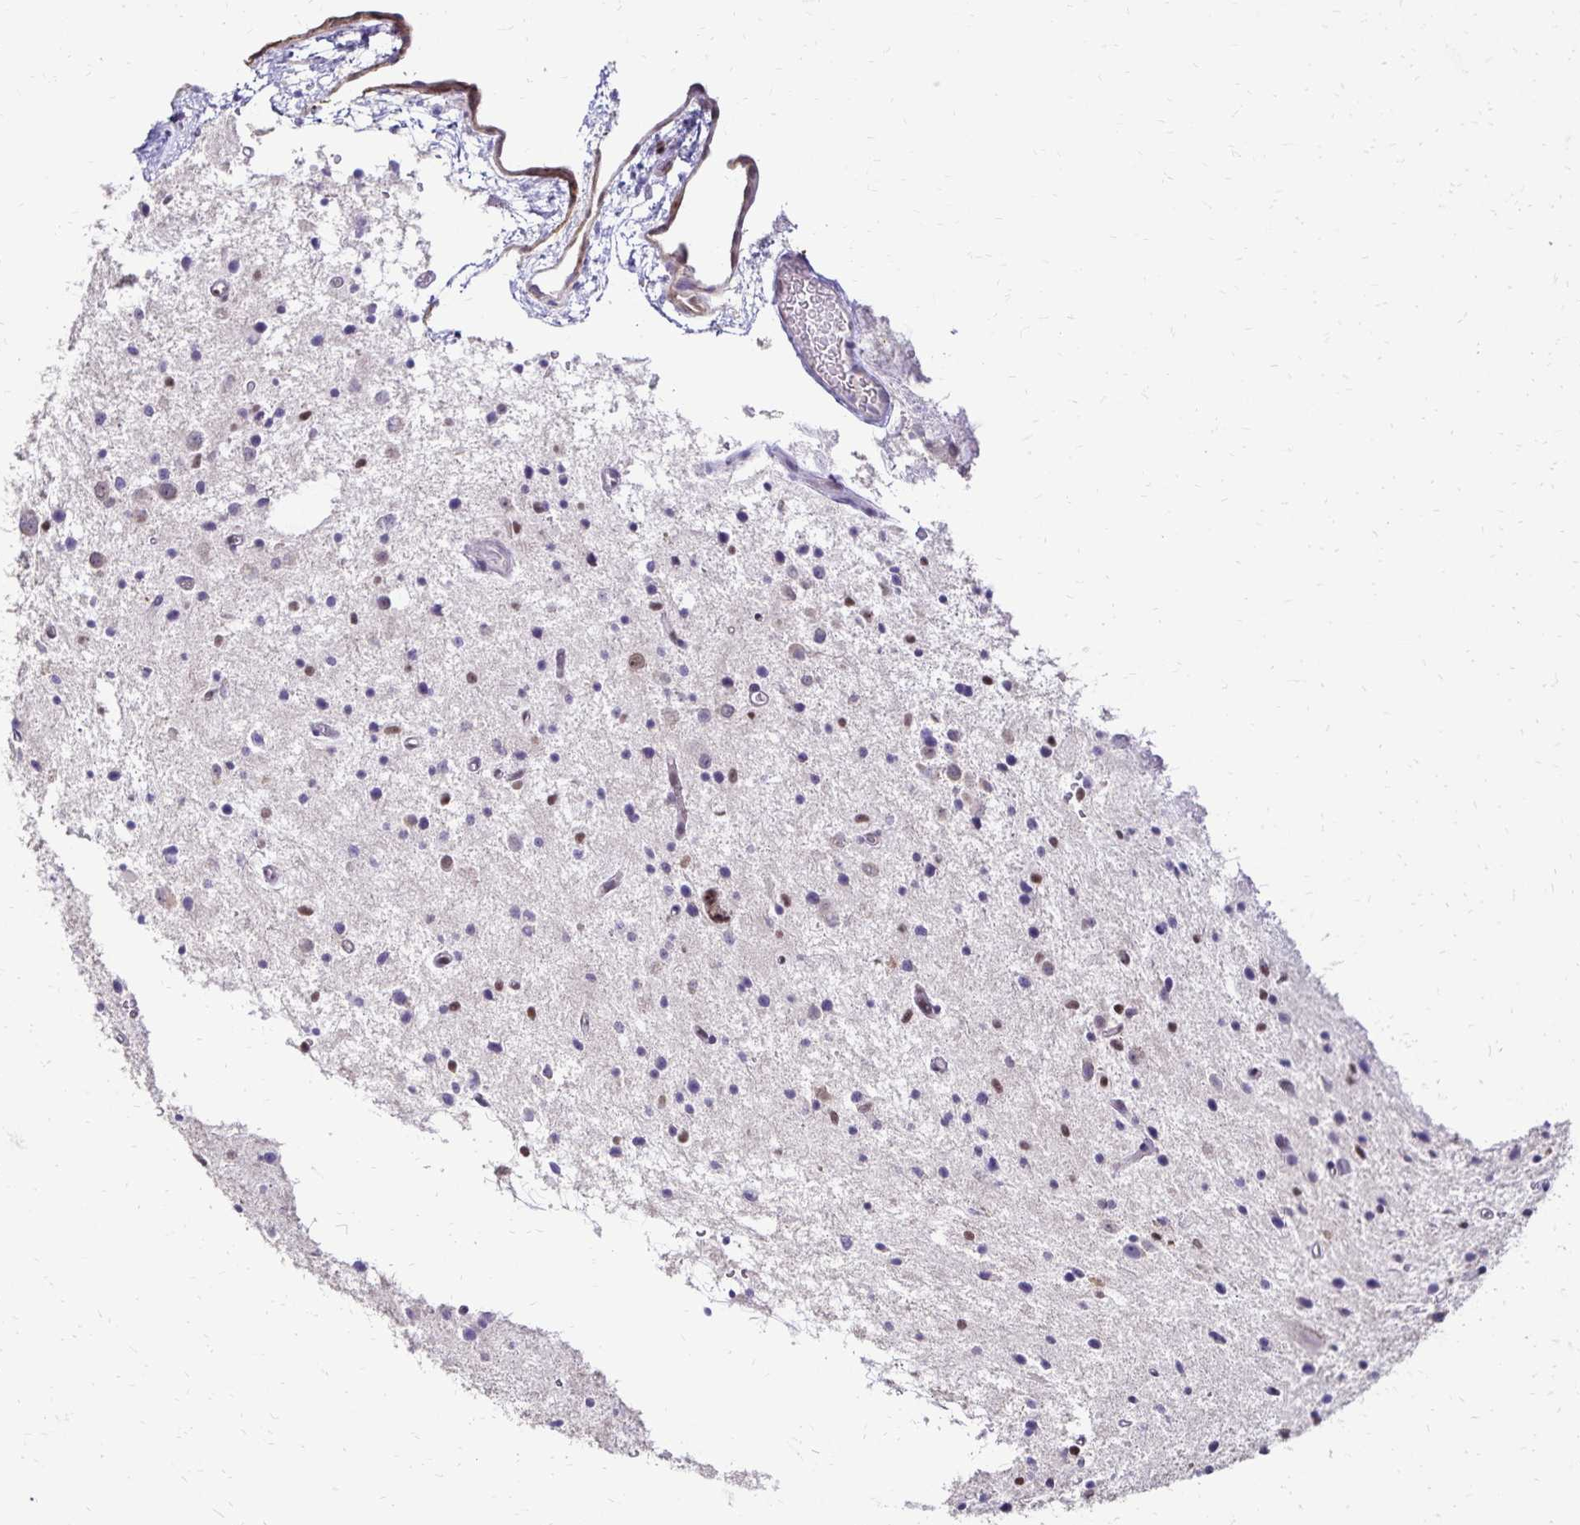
{"staining": {"intensity": "negative", "quantity": "none", "location": "none"}, "tissue": "glioma", "cell_type": "Tumor cells", "image_type": "cancer", "snomed": [{"axis": "morphology", "description": "Glioma, malignant, Low grade"}, {"axis": "topography", "description": "Brain"}], "caption": "Immunohistochemistry of glioma reveals no positivity in tumor cells. (Brightfield microscopy of DAB IHC at high magnification).", "gene": "POLB", "patient": {"sex": "male", "age": 43}}